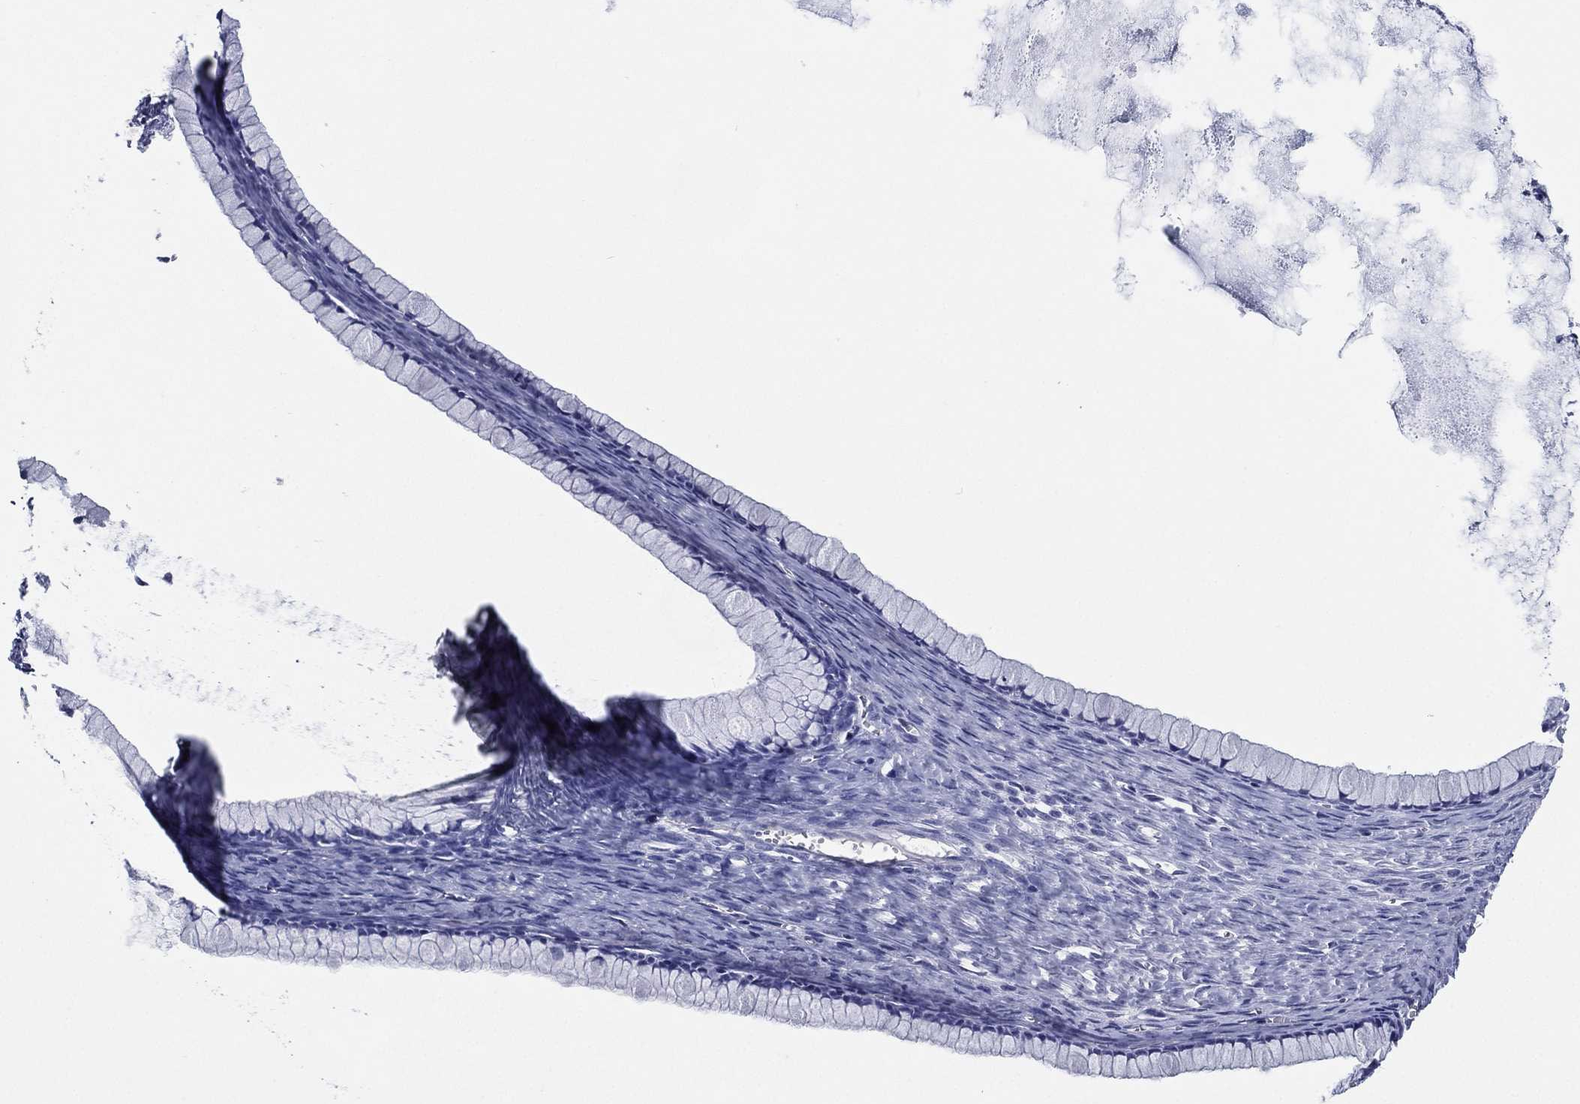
{"staining": {"intensity": "negative", "quantity": "none", "location": "none"}, "tissue": "ovarian cancer", "cell_type": "Tumor cells", "image_type": "cancer", "snomed": [{"axis": "morphology", "description": "Cystadenocarcinoma, mucinous, NOS"}, {"axis": "topography", "description": "Ovary"}], "caption": "IHC micrograph of ovarian cancer (mucinous cystadenocarcinoma) stained for a protein (brown), which demonstrates no staining in tumor cells.", "gene": "TFAP2A", "patient": {"sex": "female", "age": 41}}